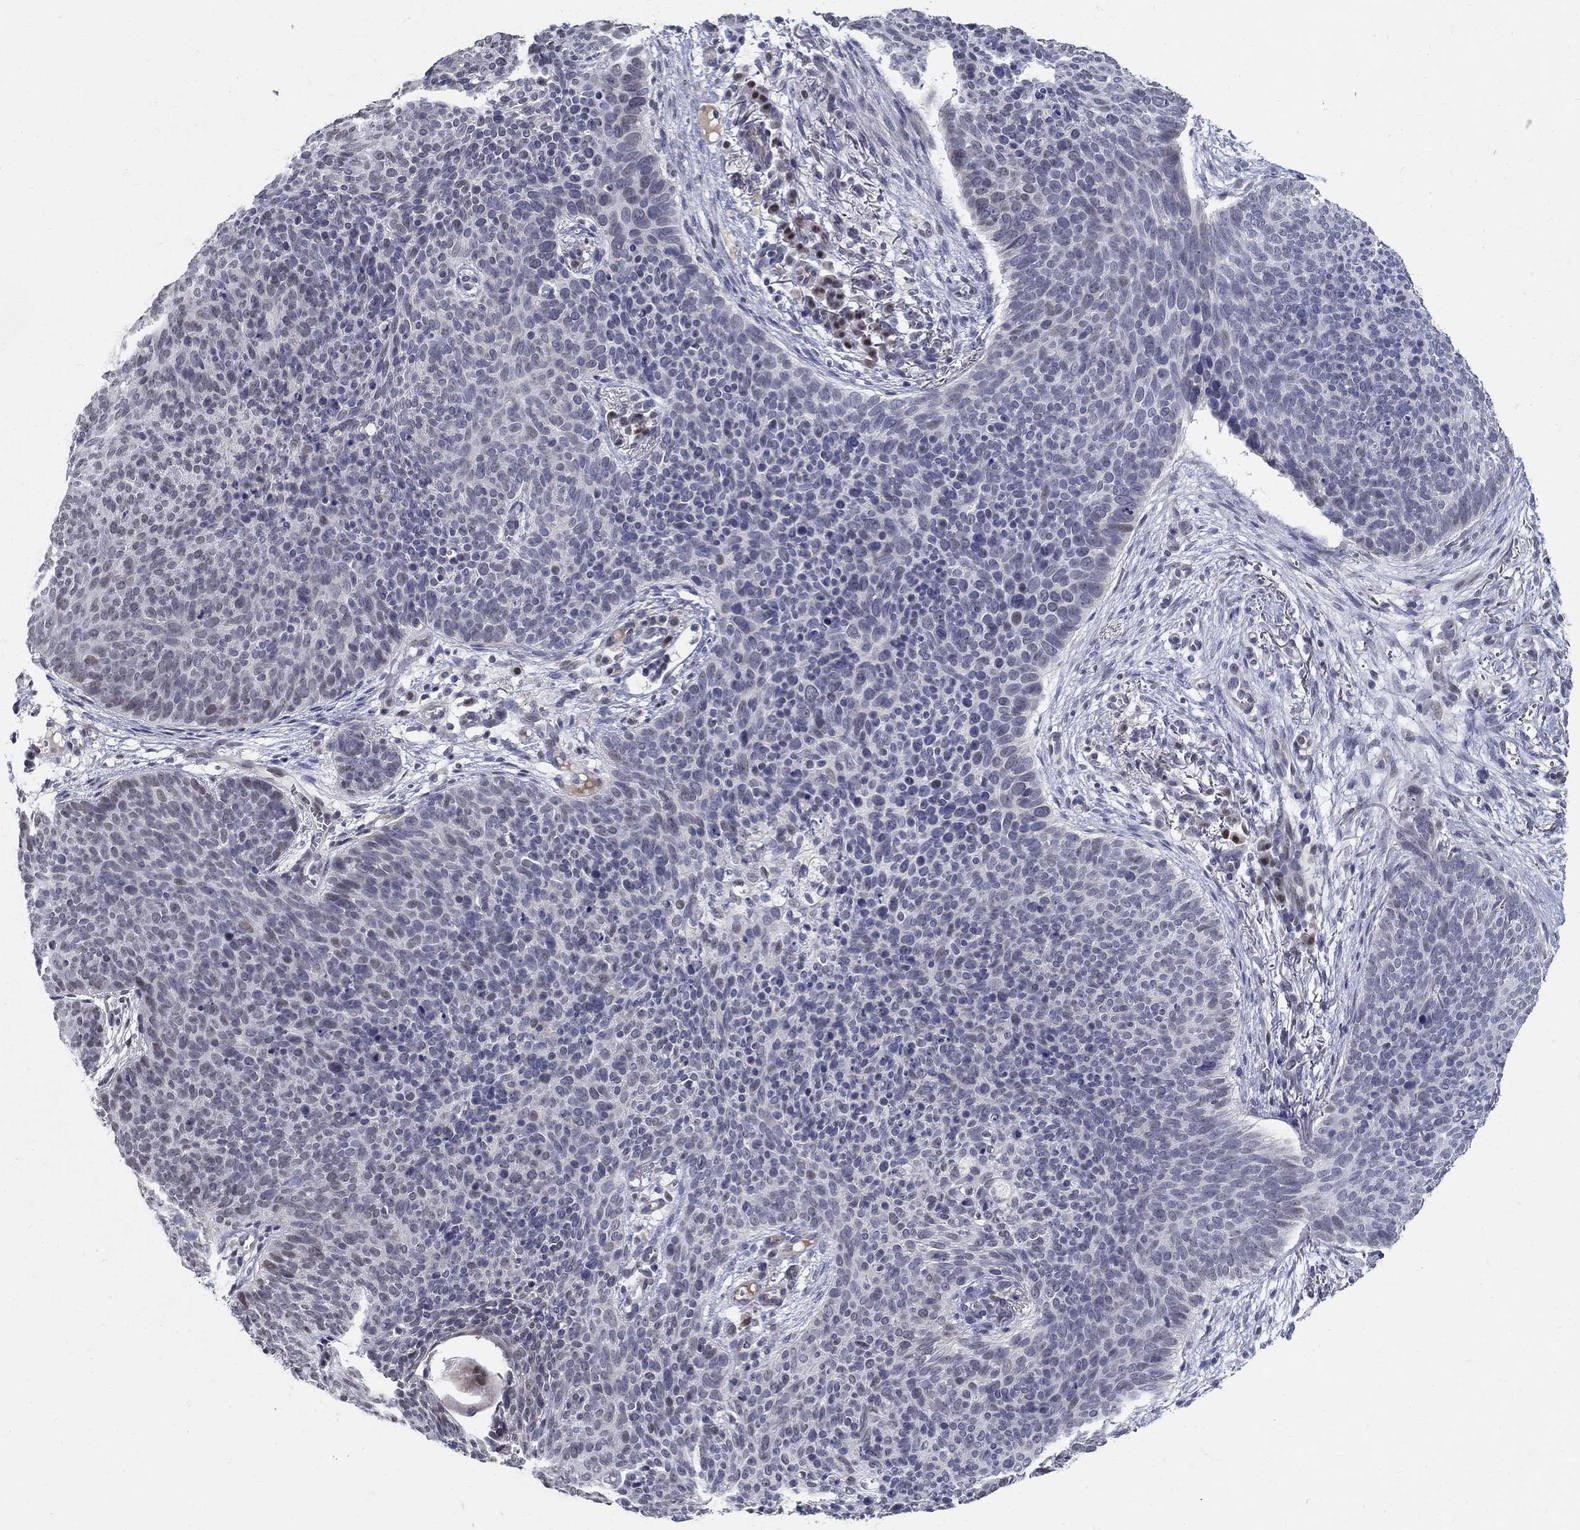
{"staining": {"intensity": "weak", "quantity": "<25%", "location": "nuclear"}, "tissue": "skin cancer", "cell_type": "Tumor cells", "image_type": "cancer", "snomed": [{"axis": "morphology", "description": "Basal cell carcinoma"}, {"axis": "topography", "description": "Skin"}], "caption": "Human skin cancer stained for a protein using immunohistochemistry demonstrates no staining in tumor cells.", "gene": "C16orf46", "patient": {"sex": "male", "age": 64}}